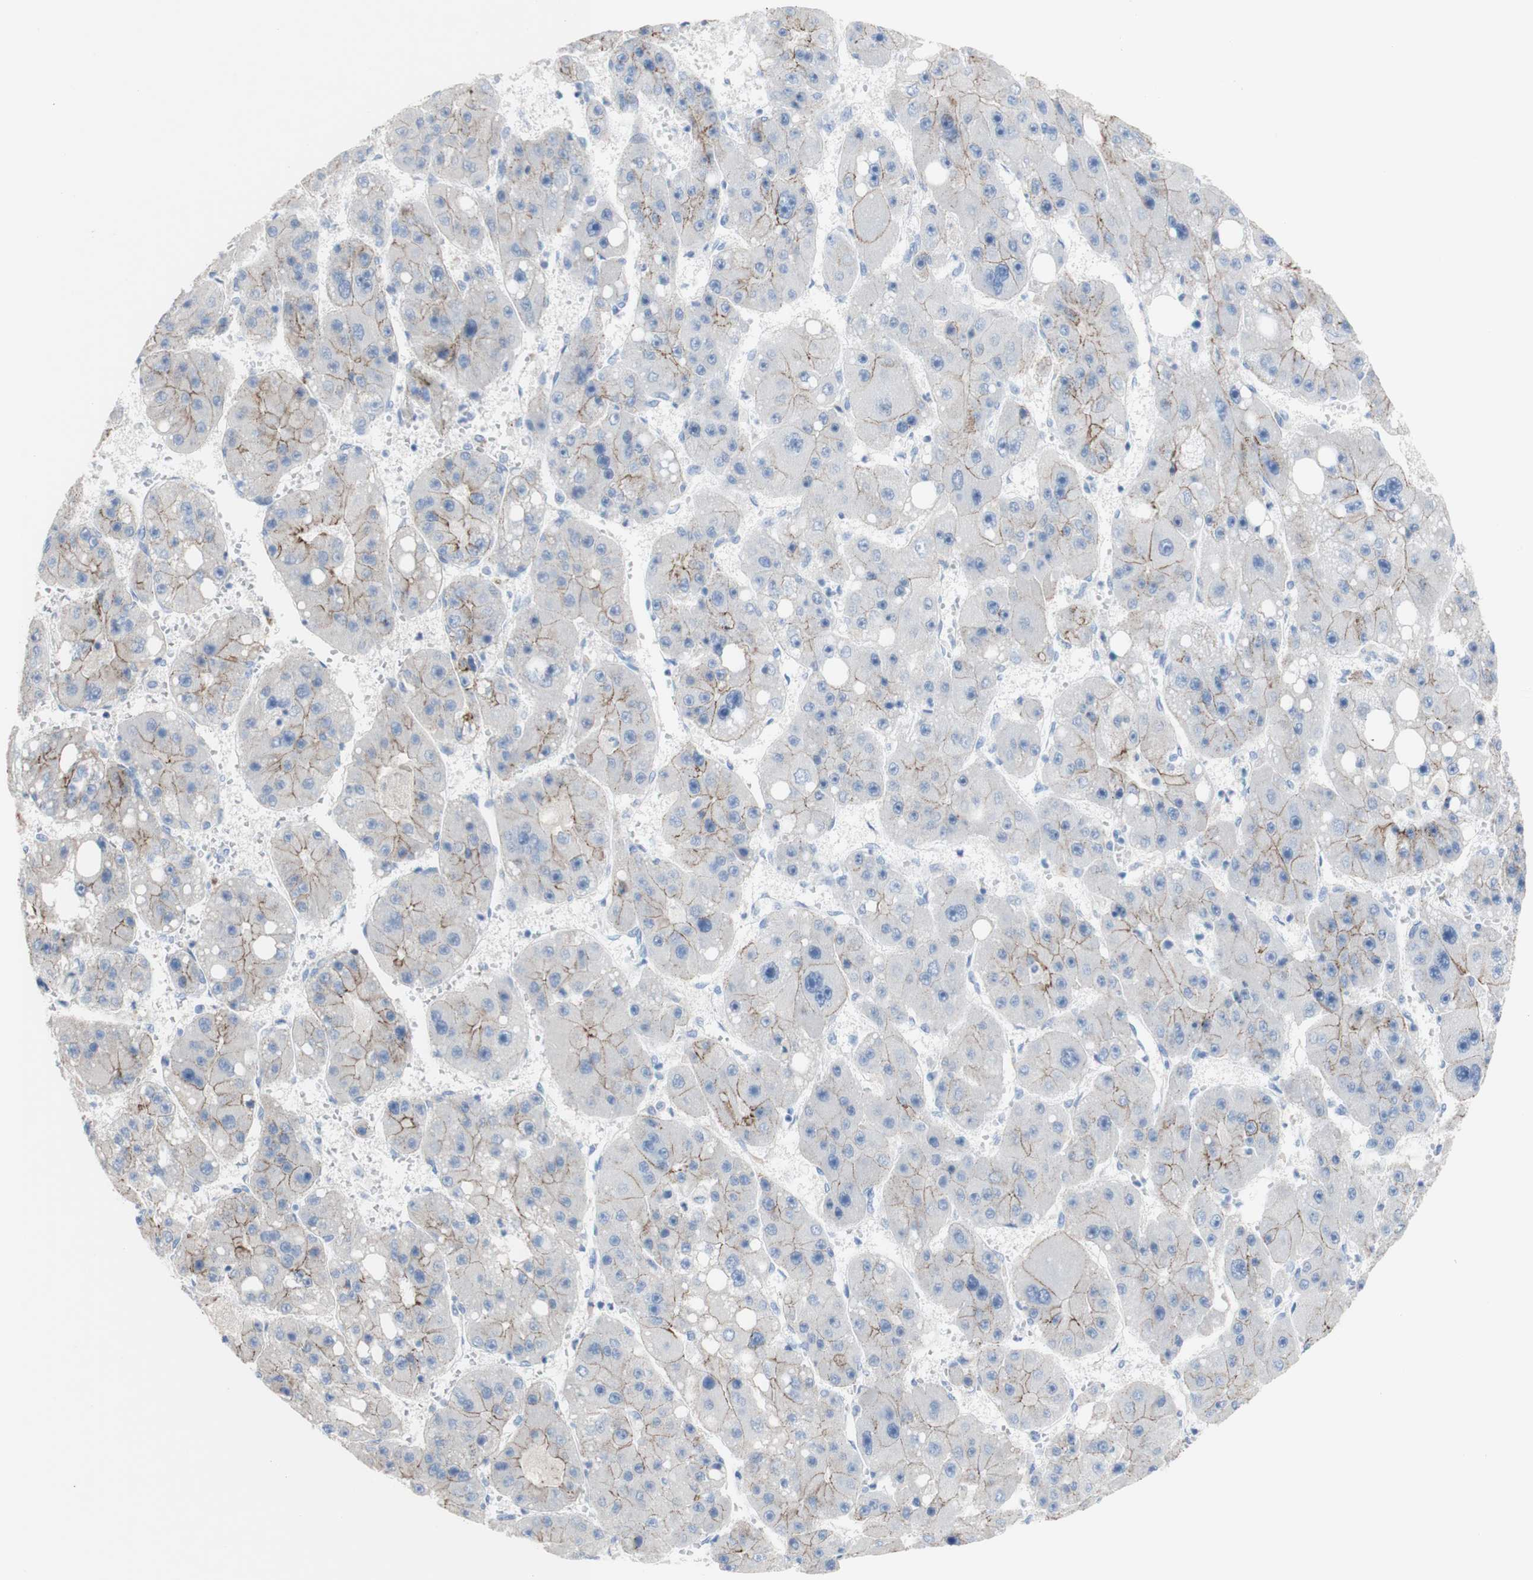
{"staining": {"intensity": "moderate", "quantity": "25%-75%", "location": "cytoplasmic/membranous"}, "tissue": "liver cancer", "cell_type": "Tumor cells", "image_type": "cancer", "snomed": [{"axis": "morphology", "description": "Carcinoma, Hepatocellular, NOS"}, {"axis": "topography", "description": "Liver"}], "caption": "Hepatocellular carcinoma (liver) was stained to show a protein in brown. There is medium levels of moderate cytoplasmic/membranous positivity in approximately 25%-75% of tumor cells.", "gene": "DSC2", "patient": {"sex": "female", "age": 61}}